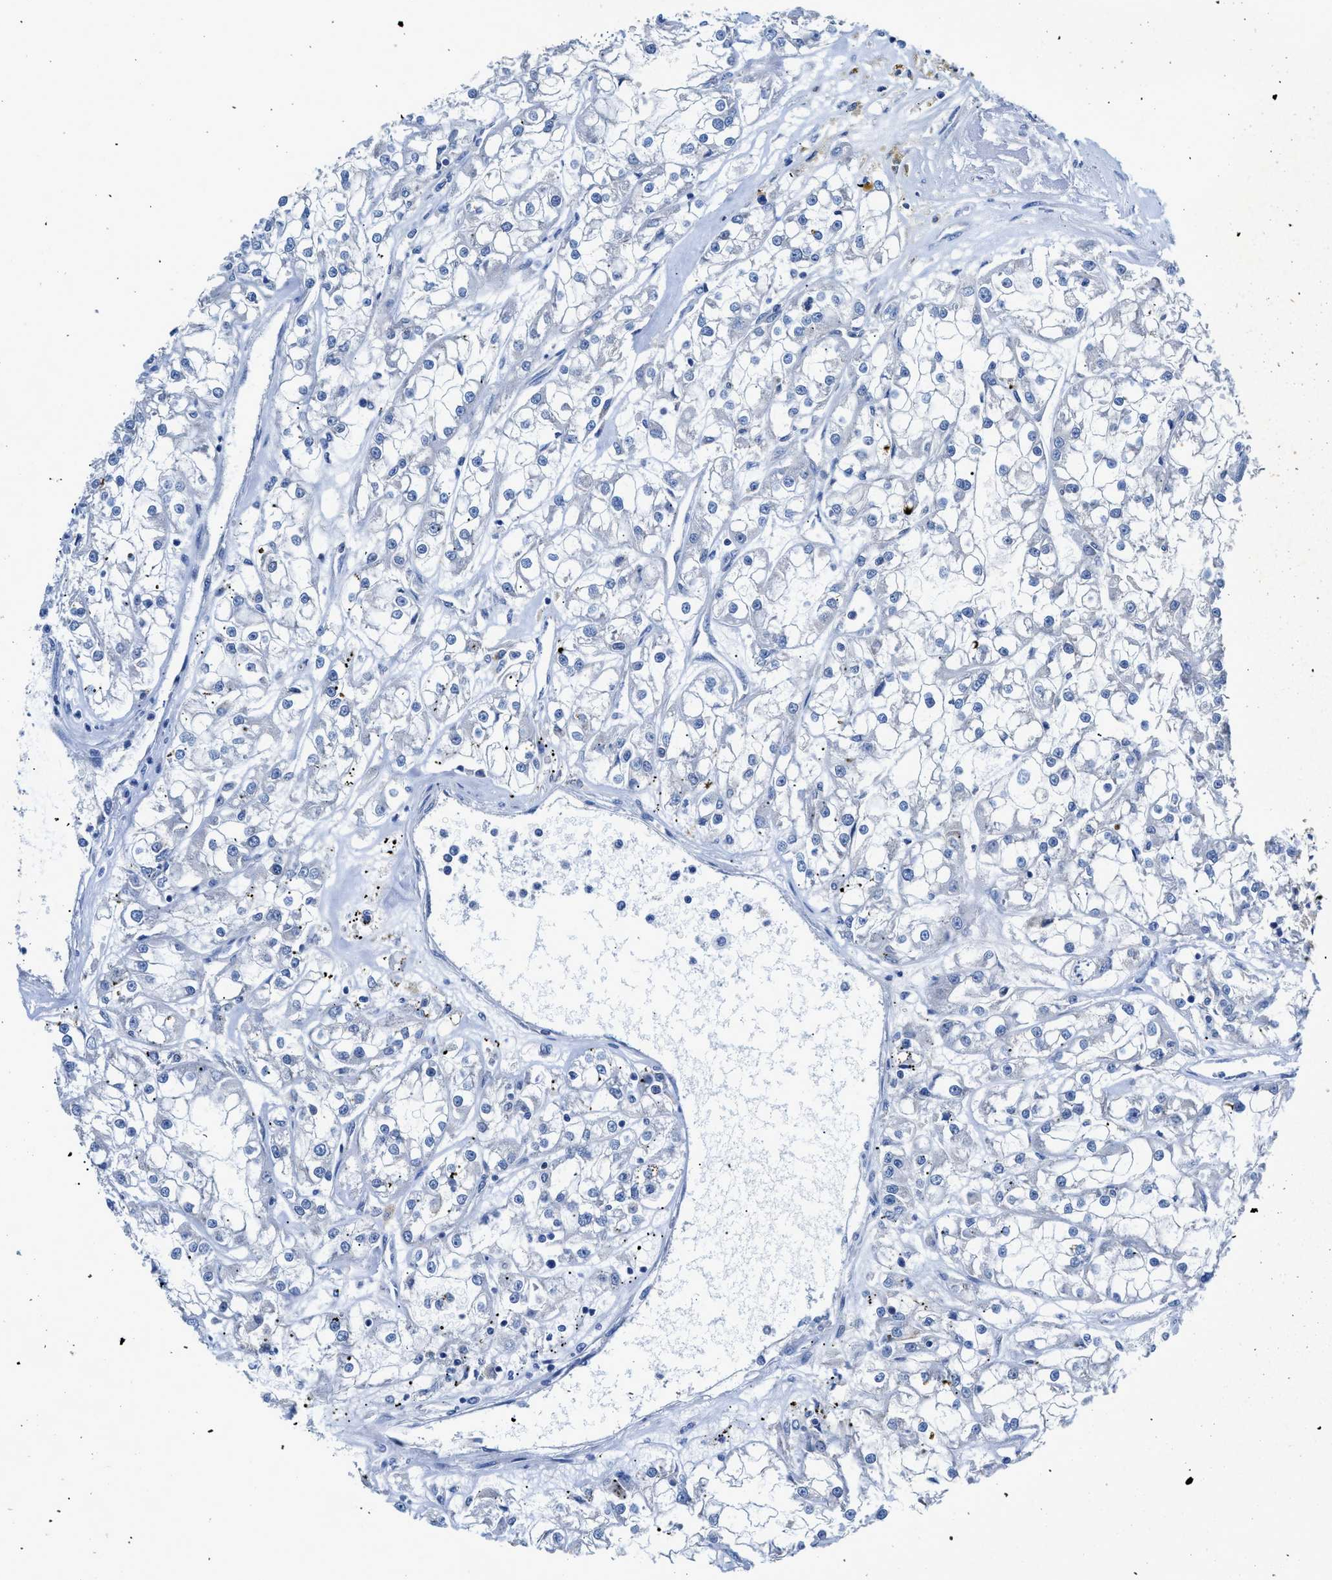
{"staining": {"intensity": "negative", "quantity": "none", "location": "none"}, "tissue": "renal cancer", "cell_type": "Tumor cells", "image_type": "cancer", "snomed": [{"axis": "morphology", "description": "Adenocarcinoma, NOS"}, {"axis": "topography", "description": "Kidney"}], "caption": "Protein analysis of renal cancer (adenocarcinoma) demonstrates no significant staining in tumor cells.", "gene": "SLC10A6", "patient": {"sex": "female", "age": 52}}